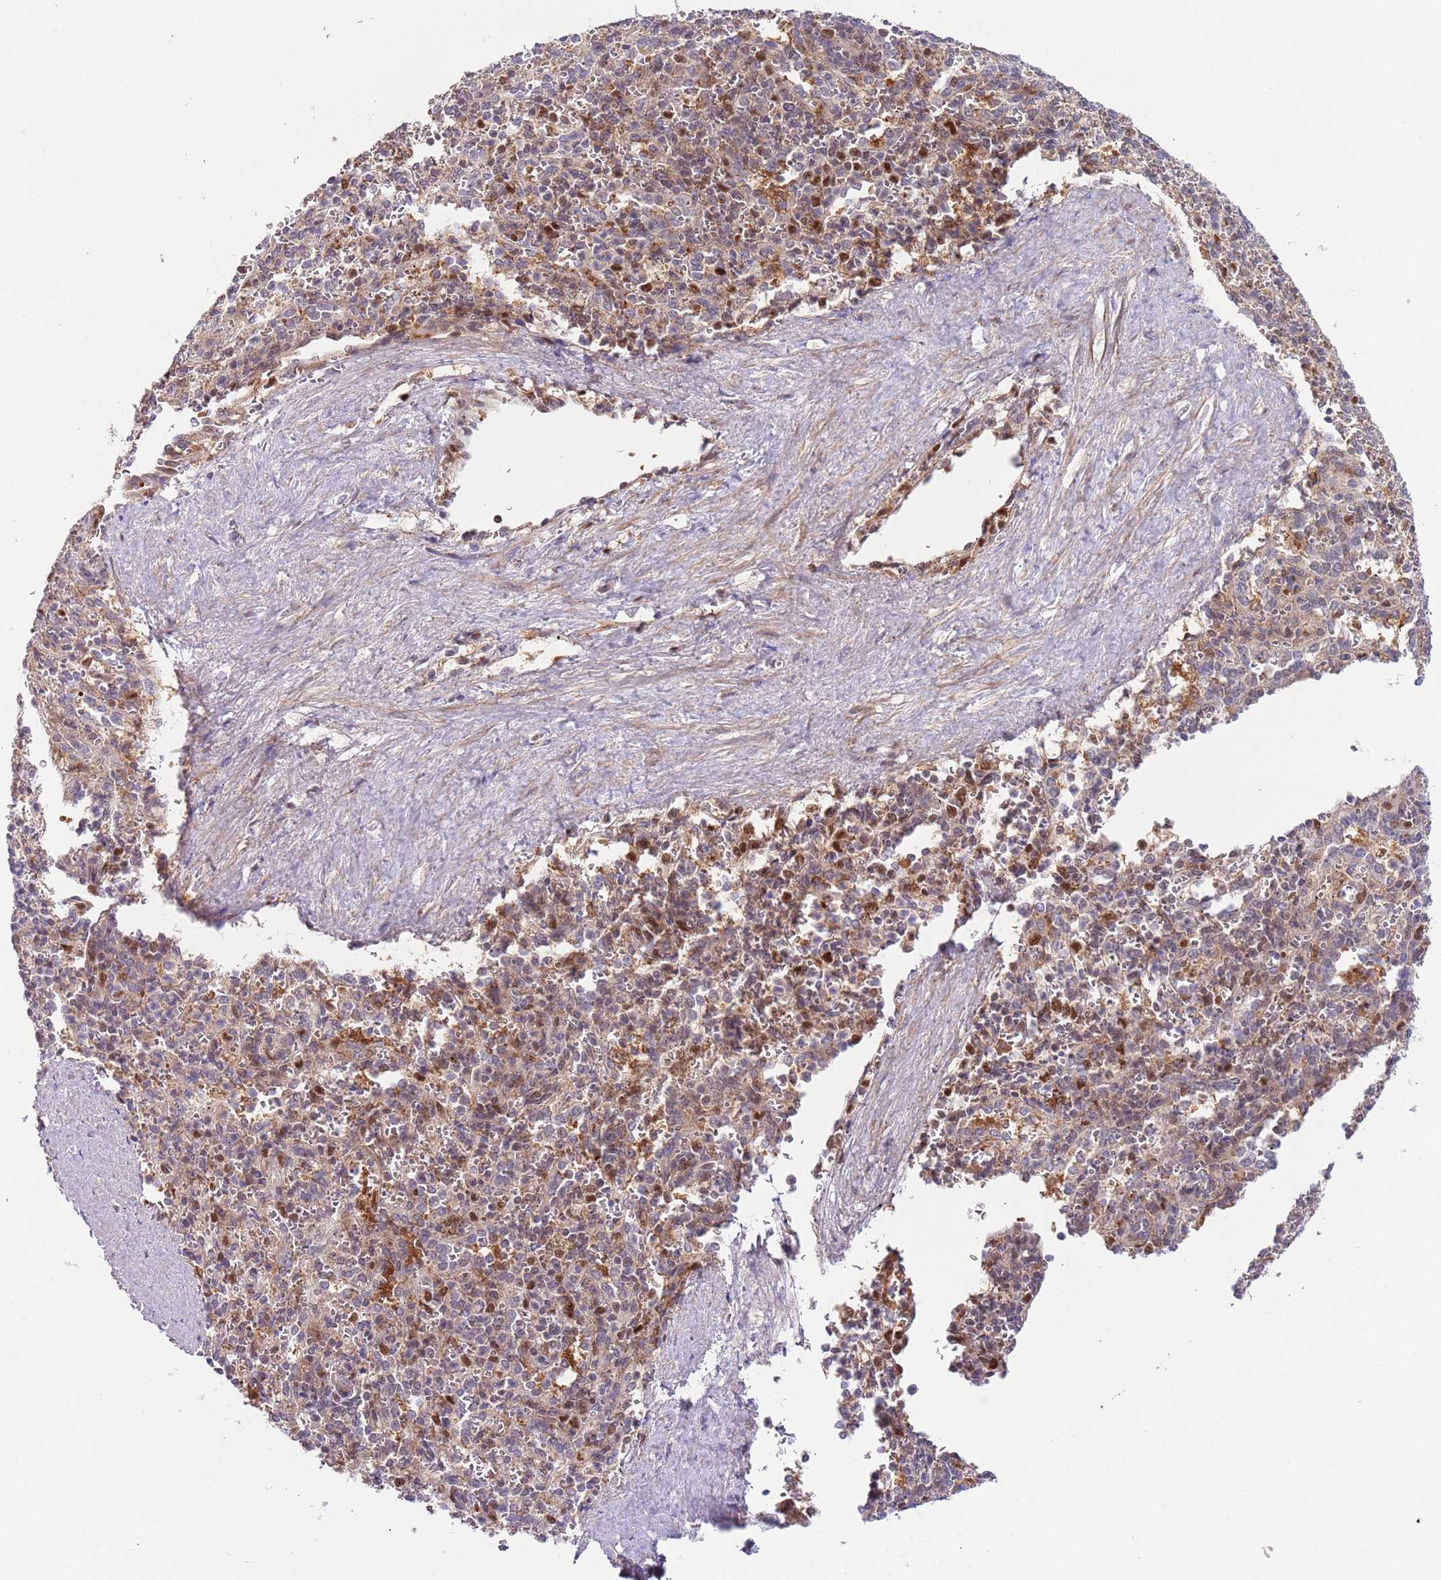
{"staining": {"intensity": "moderate", "quantity": "<25%", "location": "nuclear"}, "tissue": "spleen", "cell_type": "Cells in red pulp", "image_type": "normal", "snomed": [{"axis": "morphology", "description": "Normal tissue, NOS"}, {"axis": "topography", "description": "Spleen"}], "caption": "Protein expression by immunohistochemistry demonstrates moderate nuclear positivity in about <25% of cells in red pulp in unremarkable spleen.", "gene": "RMND5B", "patient": {"sex": "female", "age": 21}}